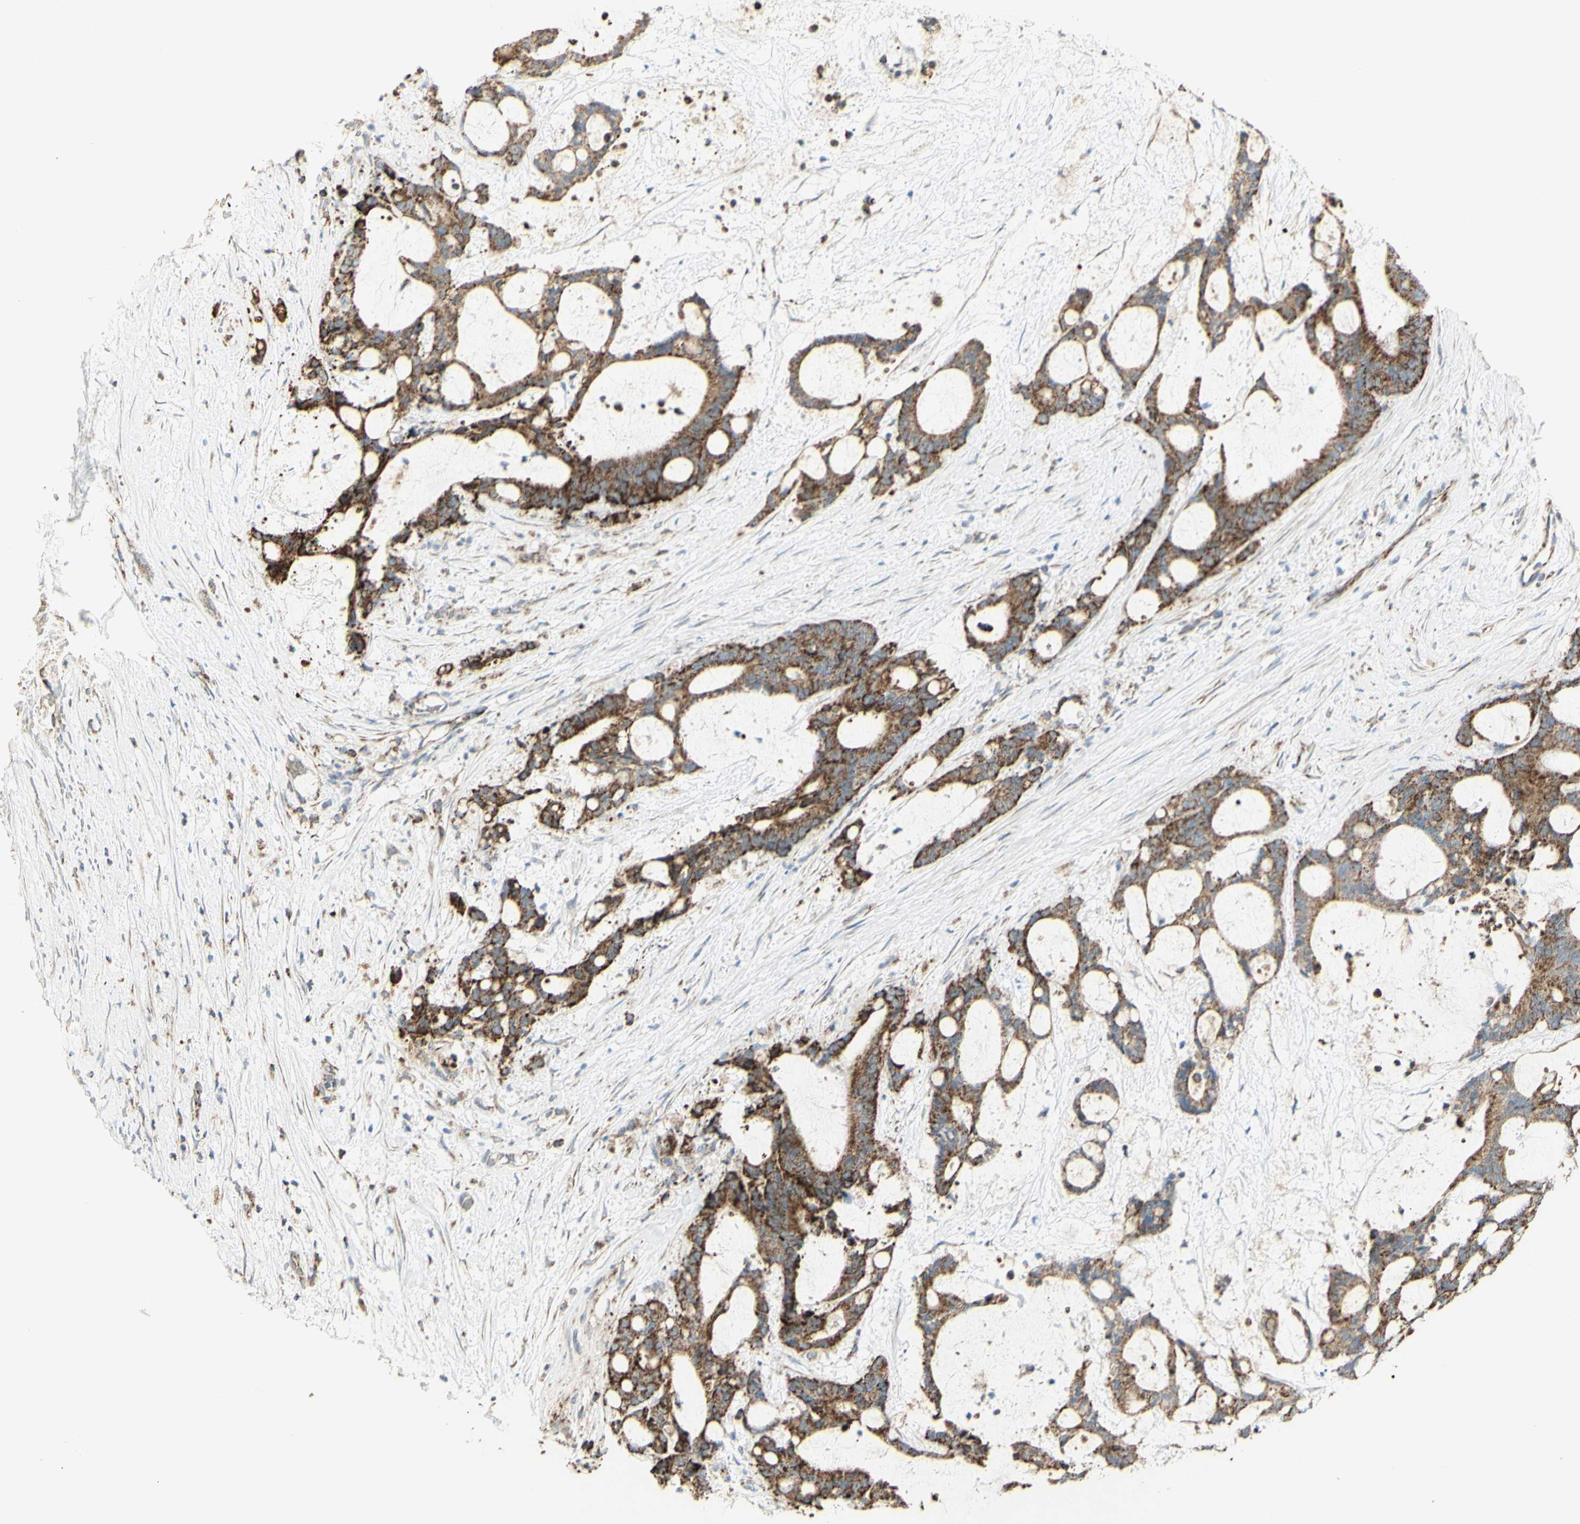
{"staining": {"intensity": "moderate", "quantity": ">75%", "location": "cytoplasmic/membranous"}, "tissue": "liver cancer", "cell_type": "Tumor cells", "image_type": "cancer", "snomed": [{"axis": "morphology", "description": "Cholangiocarcinoma"}, {"axis": "topography", "description": "Liver"}], "caption": "Moderate cytoplasmic/membranous expression for a protein is appreciated in approximately >75% of tumor cells of liver cancer (cholangiocarcinoma) using IHC.", "gene": "LETM1", "patient": {"sex": "female", "age": 73}}